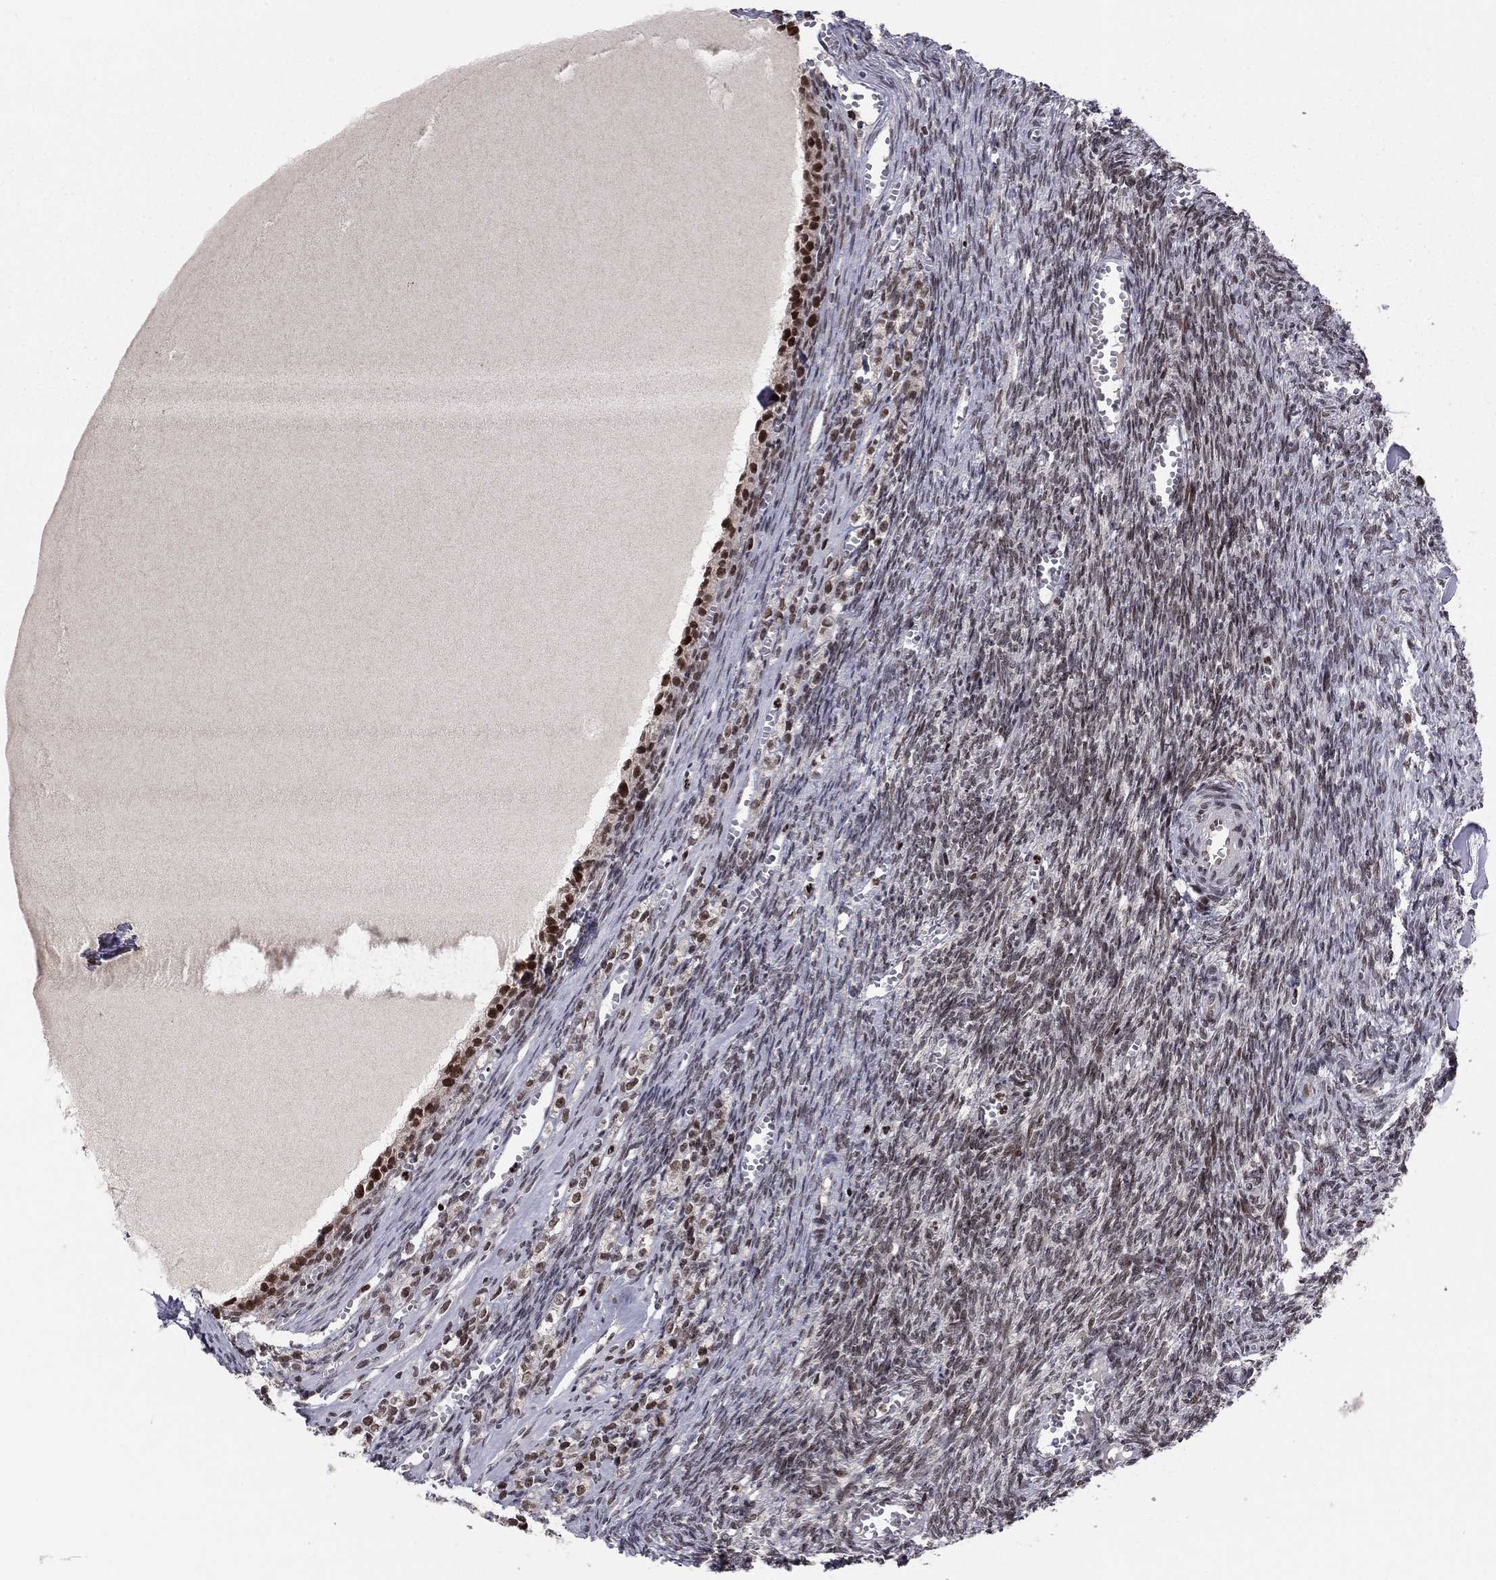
{"staining": {"intensity": "moderate", "quantity": "25%-75%", "location": "nuclear"}, "tissue": "ovary", "cell_type": "Ovarian stroma cells", "image_type": "normal", "snomed": [{"axis": "morphology", "description": "Normal tissue, NOS"}, {"axis": "topography", "description": "Ovary"}], "caption": "Immunohistochemistry (IHC) histopathology image of normal ovary stained for a protein (brown), which shows medium levels of moderate nuclear positivity in approximately 25%-75% of ovarian stroma cells.", "gene": "RNASEH2C", "patient": {"sex": "female", "age": 43}}